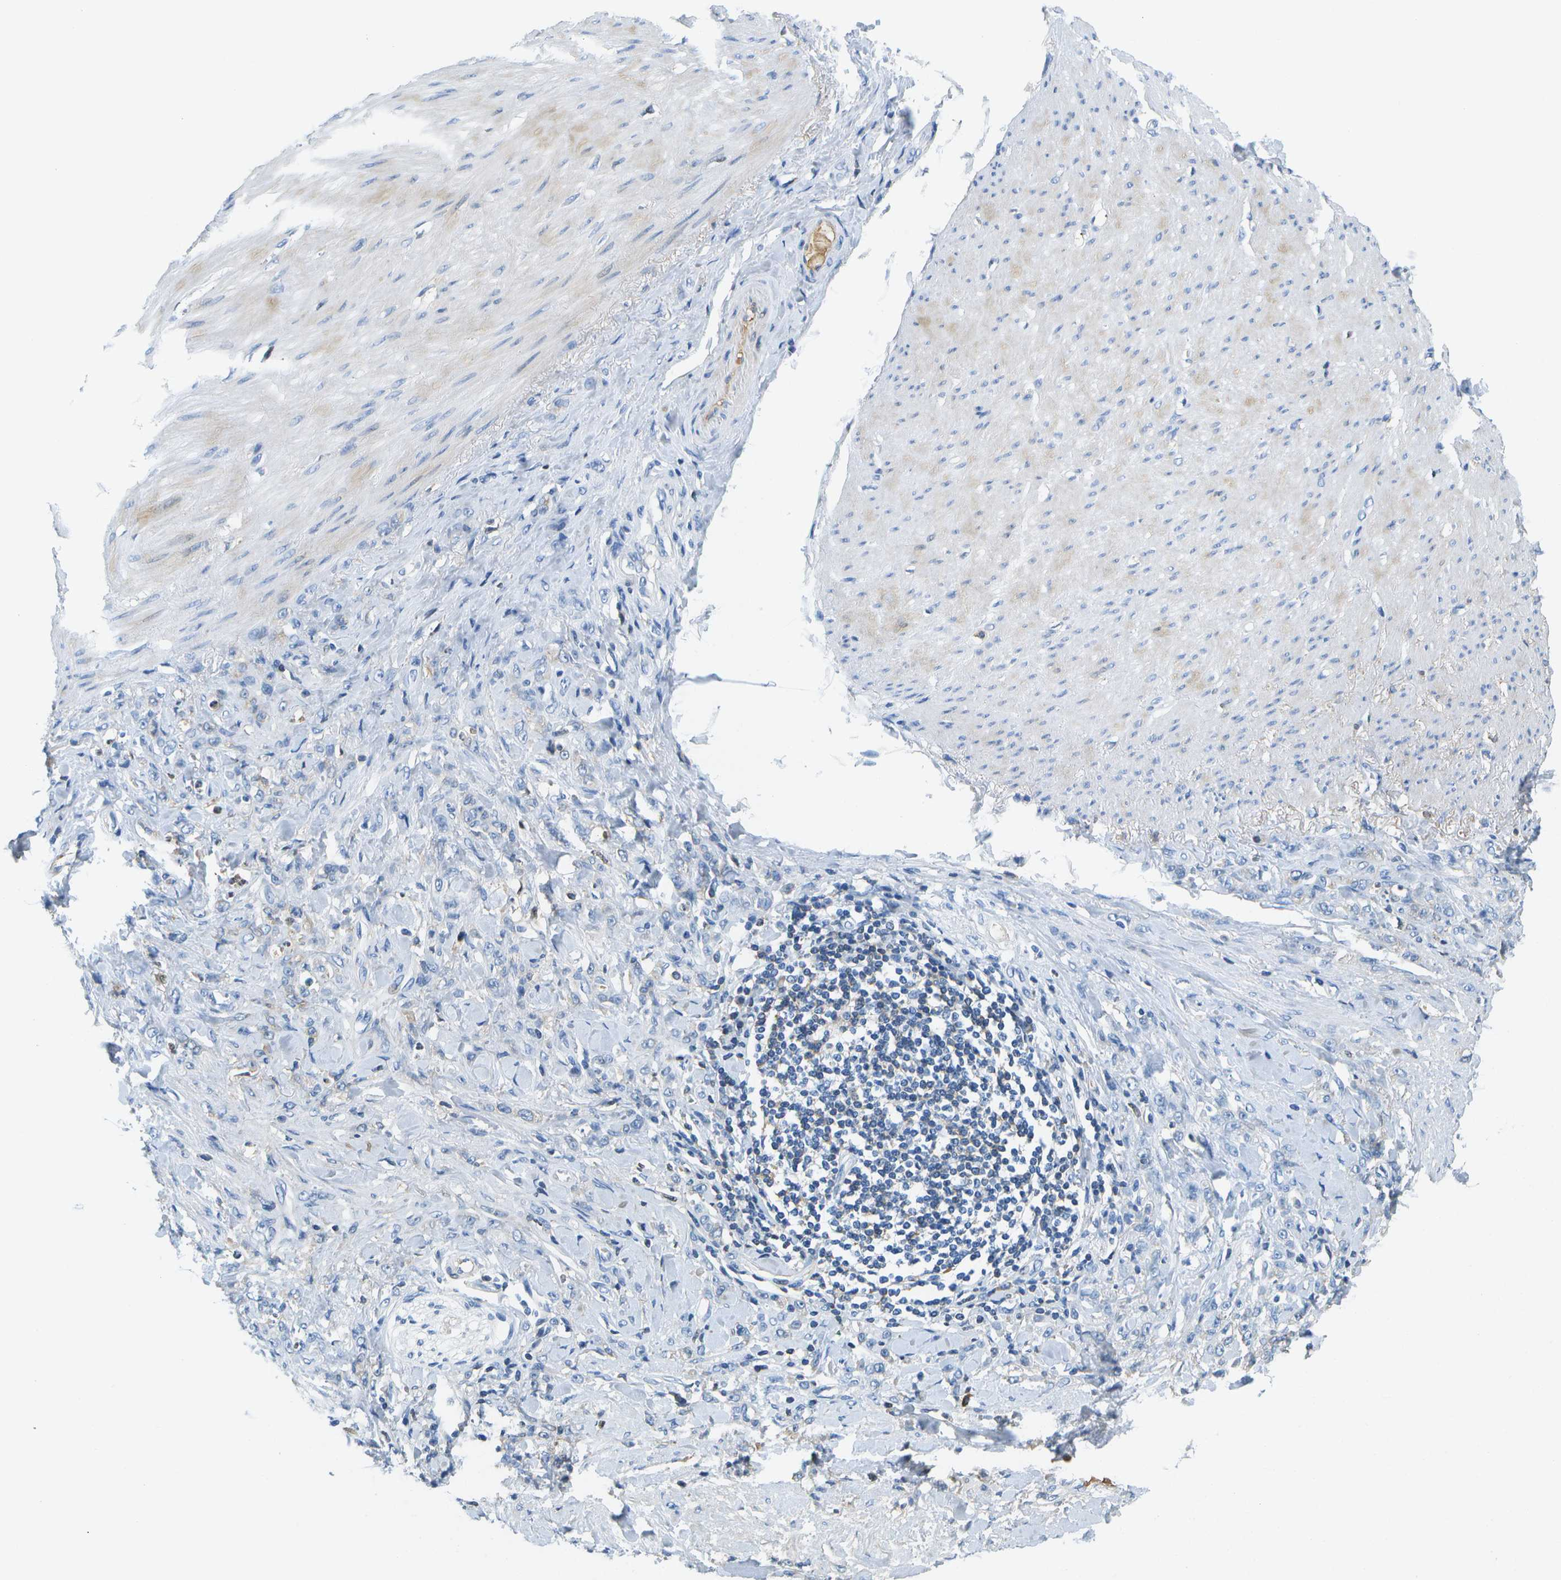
{"staining": {"intensity": "negative", "quantity": "none", "location": "none"}, "tissue": "stomach cancer", "cell_type": "Tumor cells", "image_type": "cancer", "snomed": [{"axis": "morphology", "description": "Adenocarcinoma, NOS"}, {"axis": "topography", "description": "Stomach"}], "caption": "Tumor cells are negative for protein expression in human stomach cancer (adenocarcinoma).", "gene": "SERPINA1", "patient": {"sex": "male", "age": 82}}